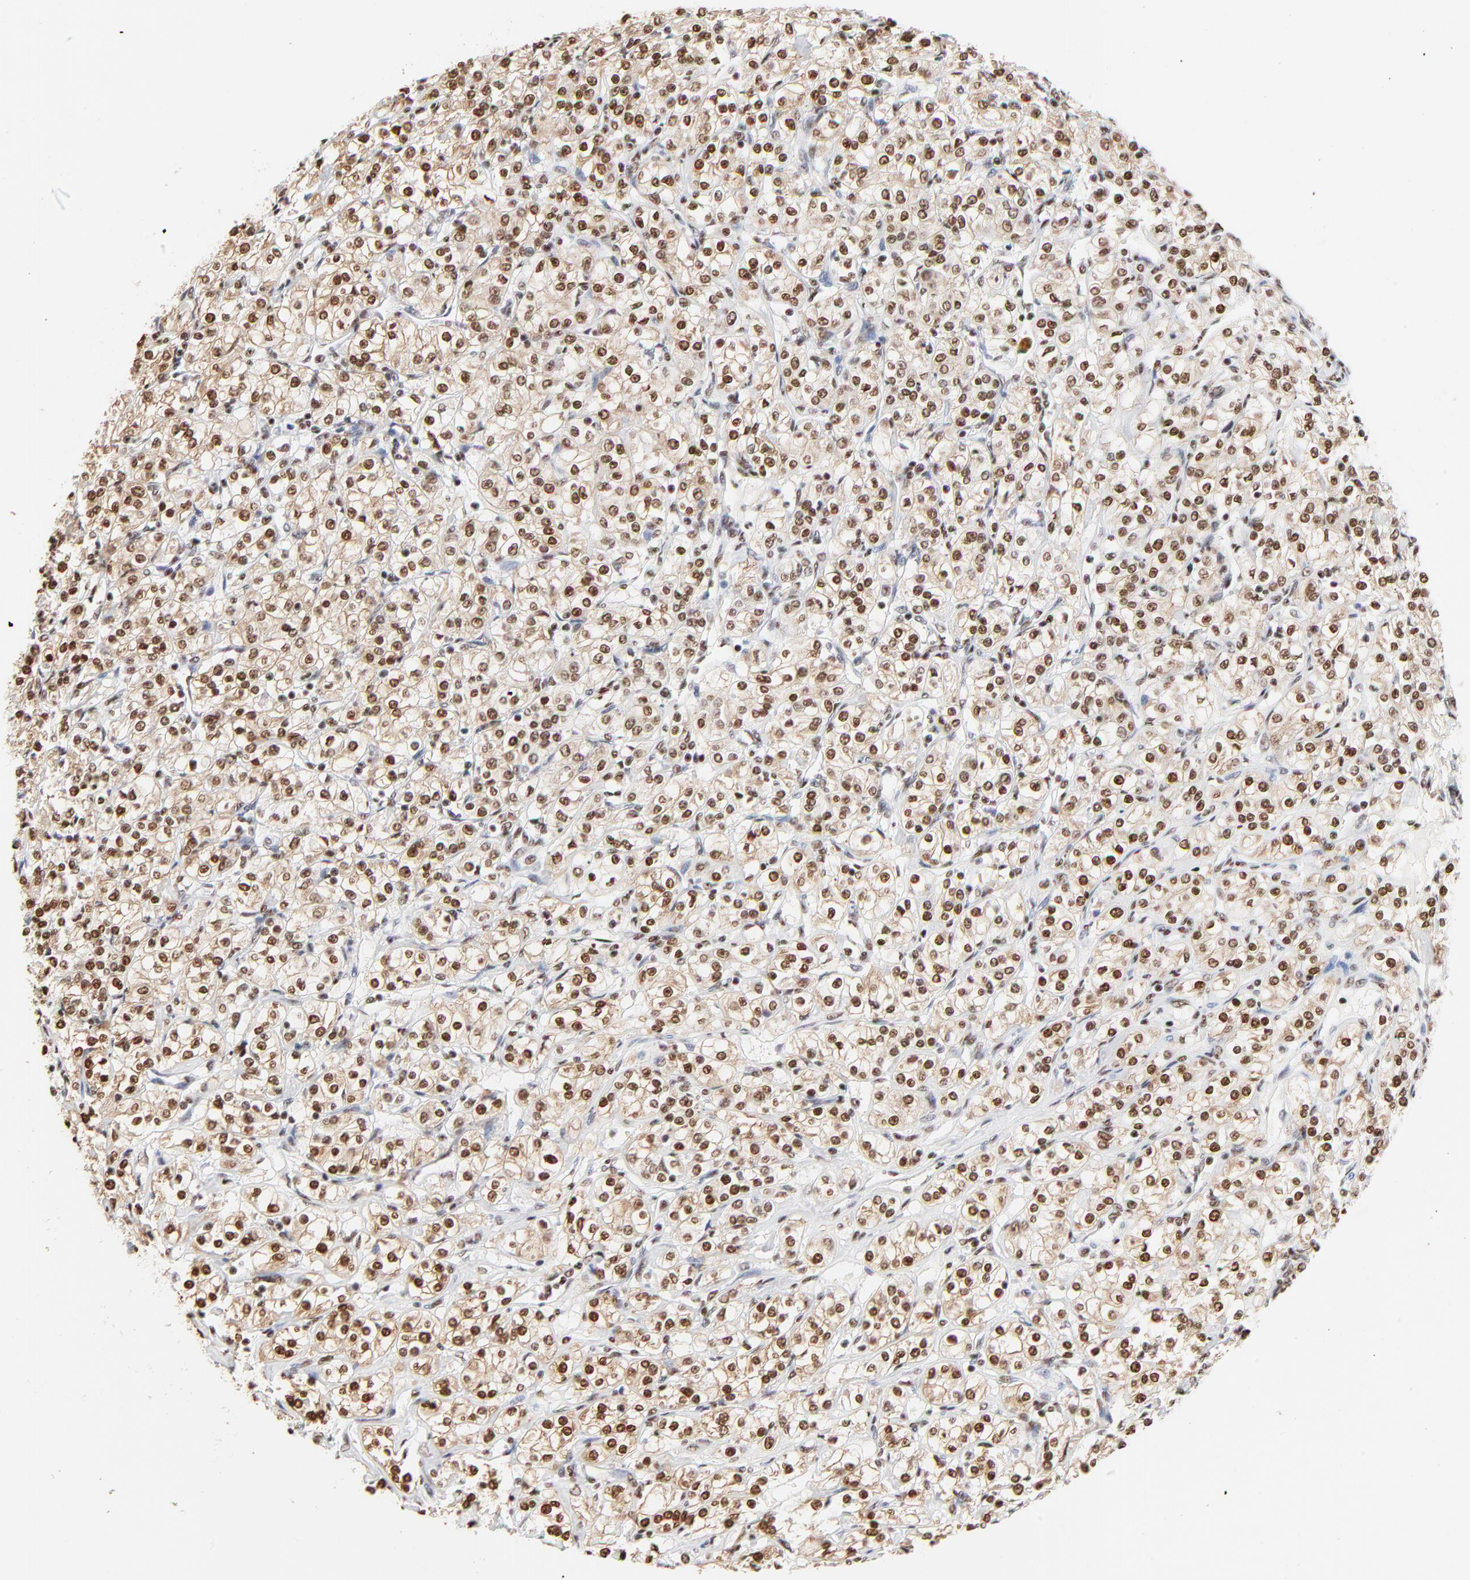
{"staining": {"intensity": "strong", "quantity": ">75%", "location": "nuclear"}, "tissue": "renal cancer", "cell_type": "Tumor cells", "image_type": "cancer", "snomed": [{"axis": "morphology", "description": "Adenocarcinoma, NOS"}, {"axis": "topography", "description": "Kidney"}], "caption": "Human renal adenocarcinoma stained for a protein (brown) shows strong nuclear positive positivity in about >75% of tumor cells.", "gene": "CREB1", "patient": {"sex": "male", "age": 77}}